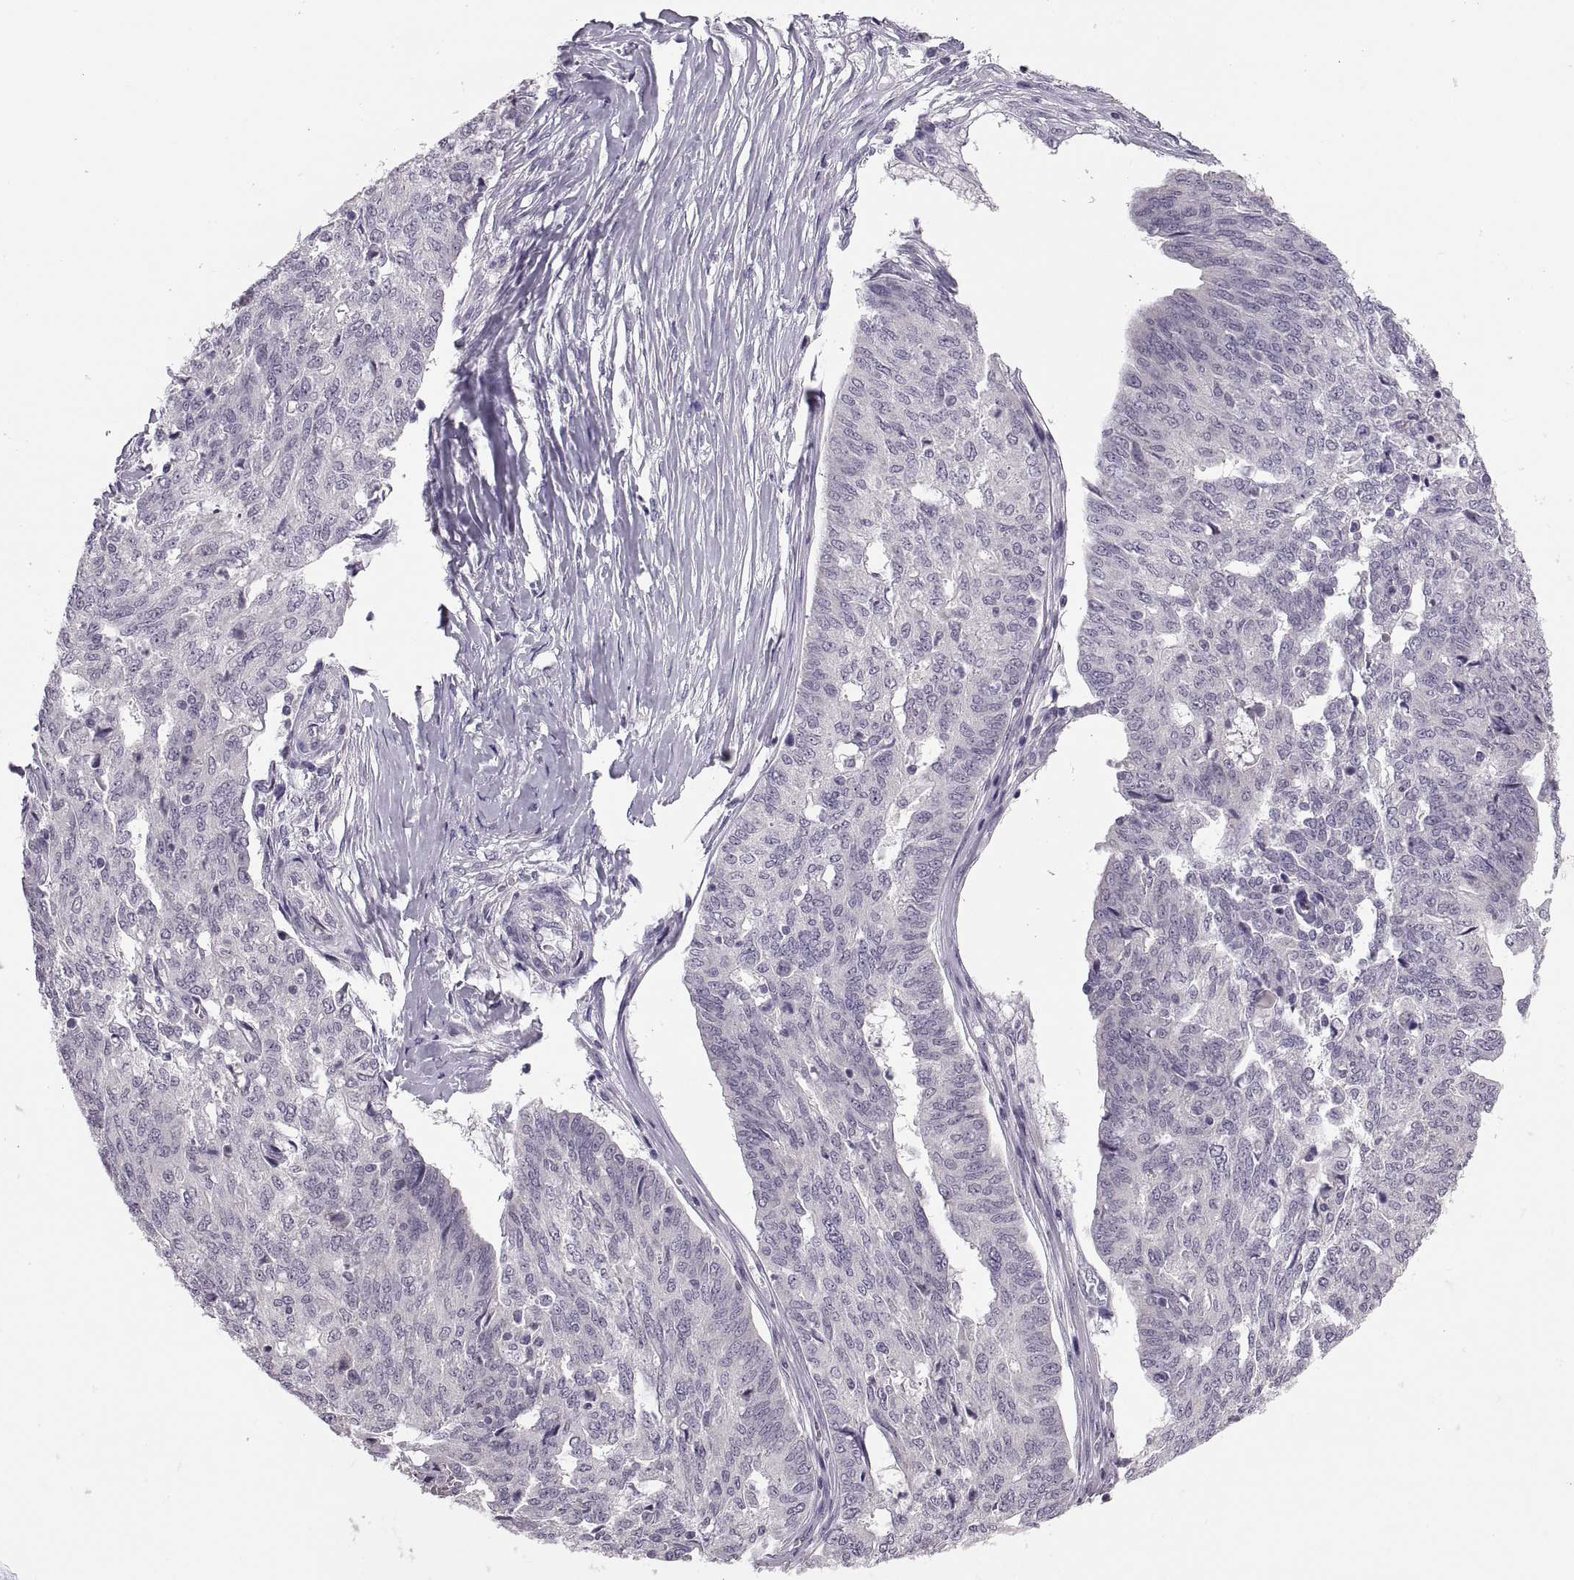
{"staining": {"intensity": "negative", "quantity": "none", "location": "none"}, "tissue": "ovarian cancer", "cell_type": "Tumor cells", "image_type": "cancer", "snomed": [{"axis": "morphology", "description": "Cystadenocarcinoma, serous, NOS"}, {"axis": "topography", "description": "Ovary"}], "caption": "Immunohistochemistry of human ovarian serous cystadenocarcinoma reveals no staining in tumor cells.", "gene": "ADH6", "patient": {"sex": "female", "age": 67}}